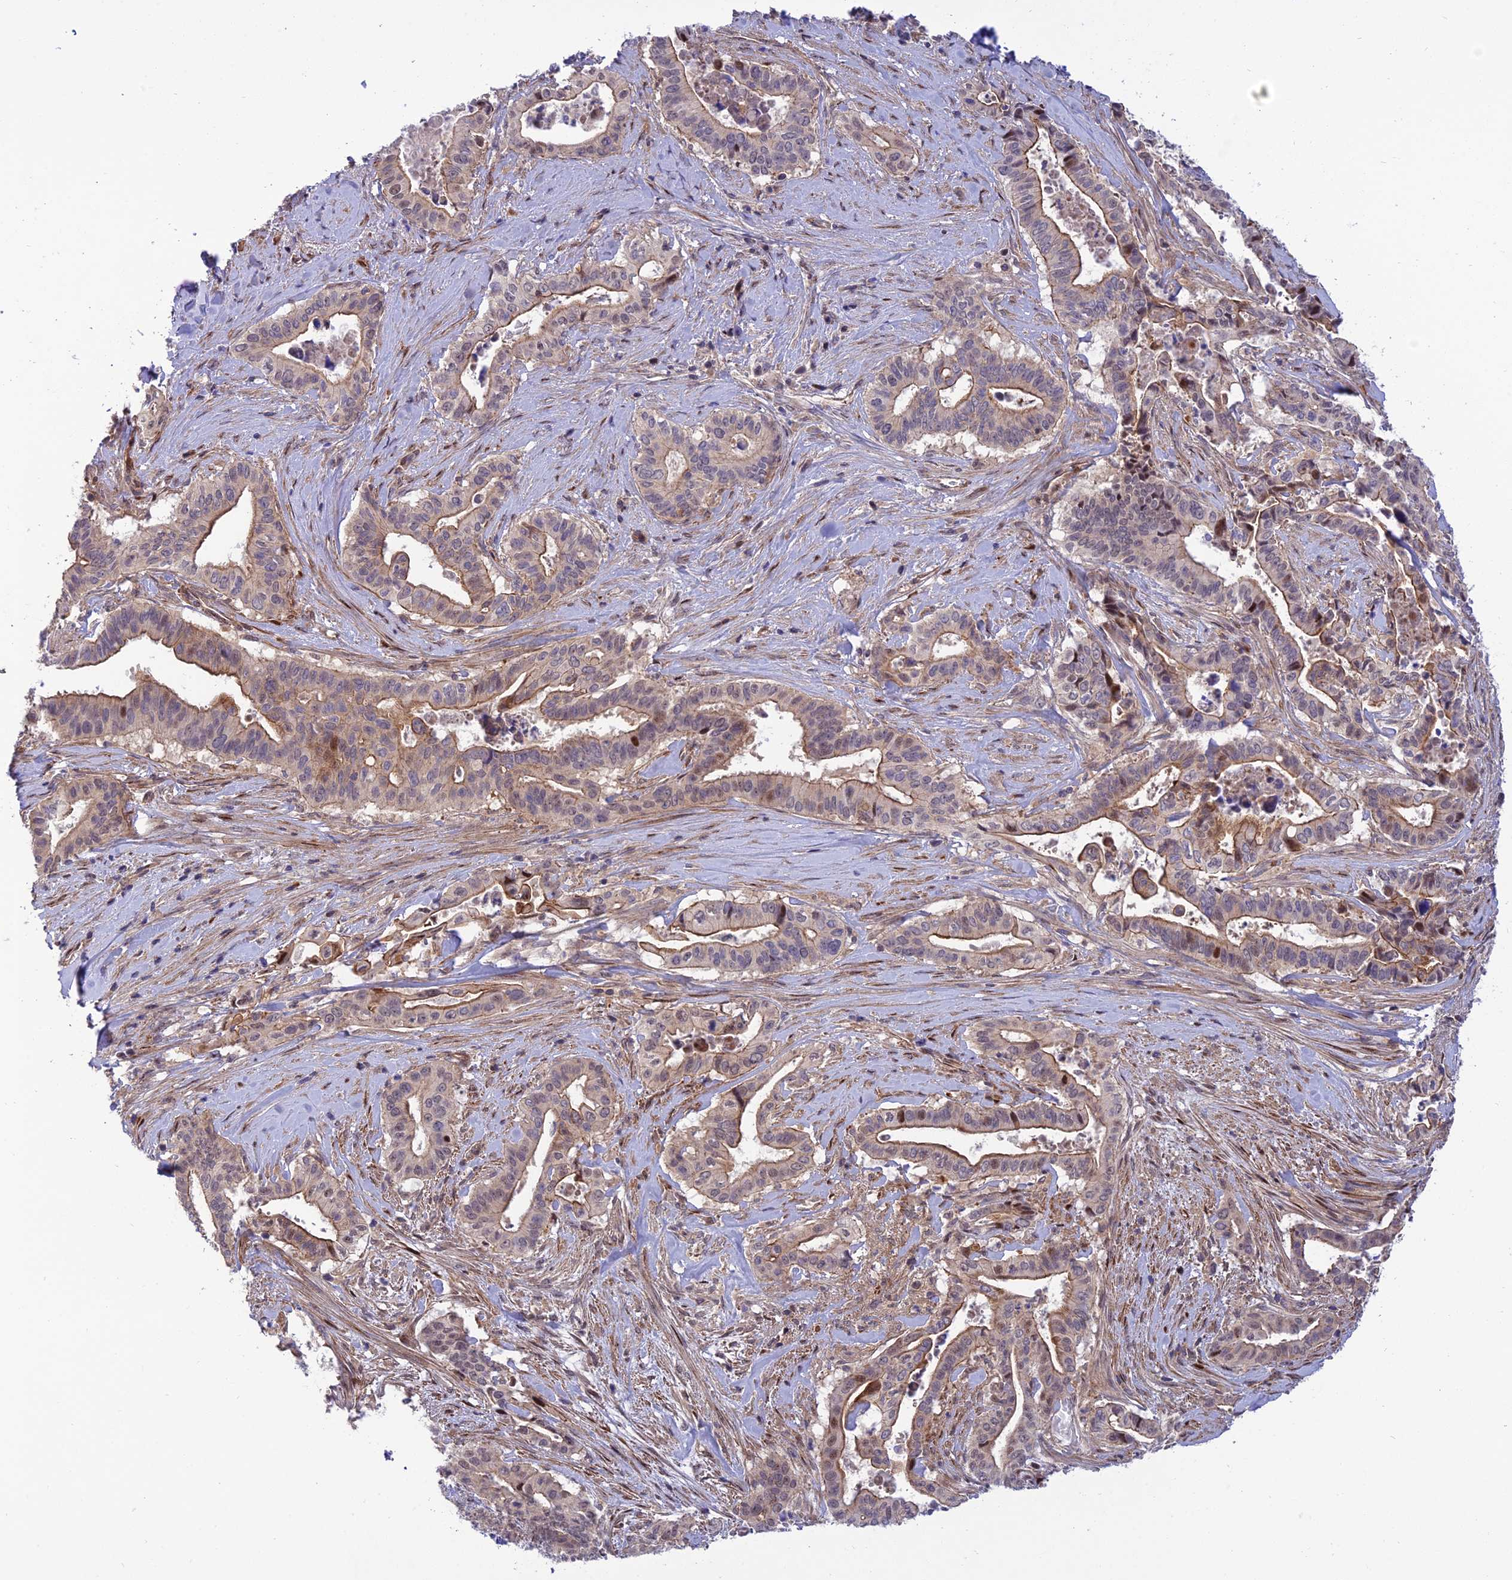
{"staining": {"intensity": "moderate", "quantity": ">75%", "location": "cytoplasmic/membranous"}, "tissue": "pancreatic cancer", "cell_type": "Tumor cells", "image_type": "cancer", "snomed": [{"axis": "morphology", "description": "Adenocarcinoma, NOS"}, {"axis": "topography", "description": "Pancreas"}], "caption": "Immunohistochemical staining of pancreatic cancer (adenocarcinoma) reveals moderate cytoplasmic/membranous protein staining in approximately >75% of tumor cells.", "gene": "ZNF584", "patient": {"sex": "female", "age": 77}}